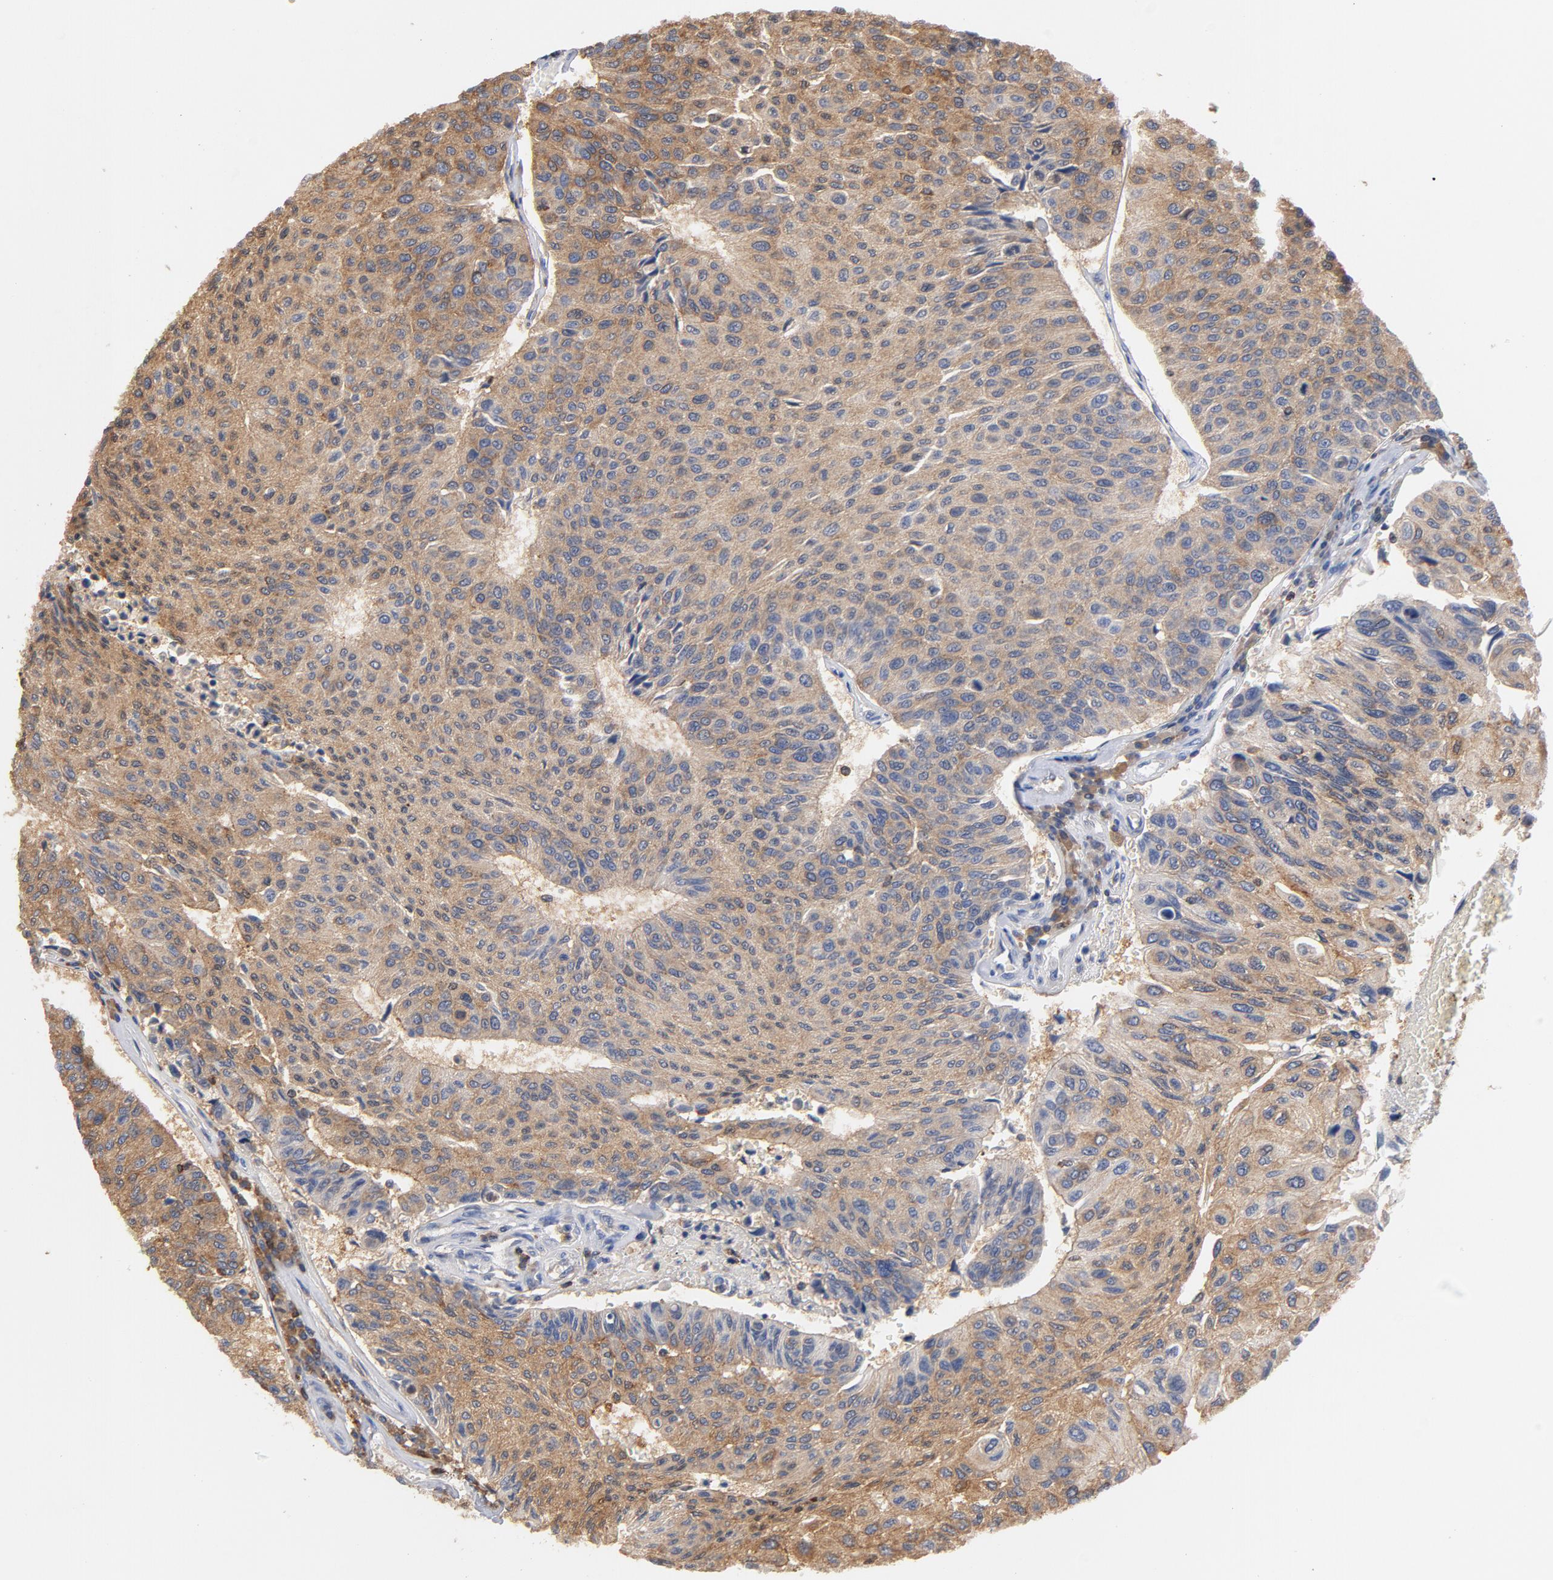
{"staining": {"intensity": "moderate", "quantity": ">75%", "location": "cytoplasmic/membranous"}, "tissue": "urothelial cancer", "cell_type": "Tumor cells", "image_type": "cancer", "snomed": [{"axis": "morphology", "description": "Urothelial carcinoma, High grade"}, {"axis": "topography", "description": "Urinary bladder"}], "caption": "Urothelial cancer was stained to show a protein in brown. There is medium levels of moderate cytoplasmic/membranous staining in about >75% of tumor cells.", "gene": "EZR", "patient": {"sex": "male", "age": 66}}